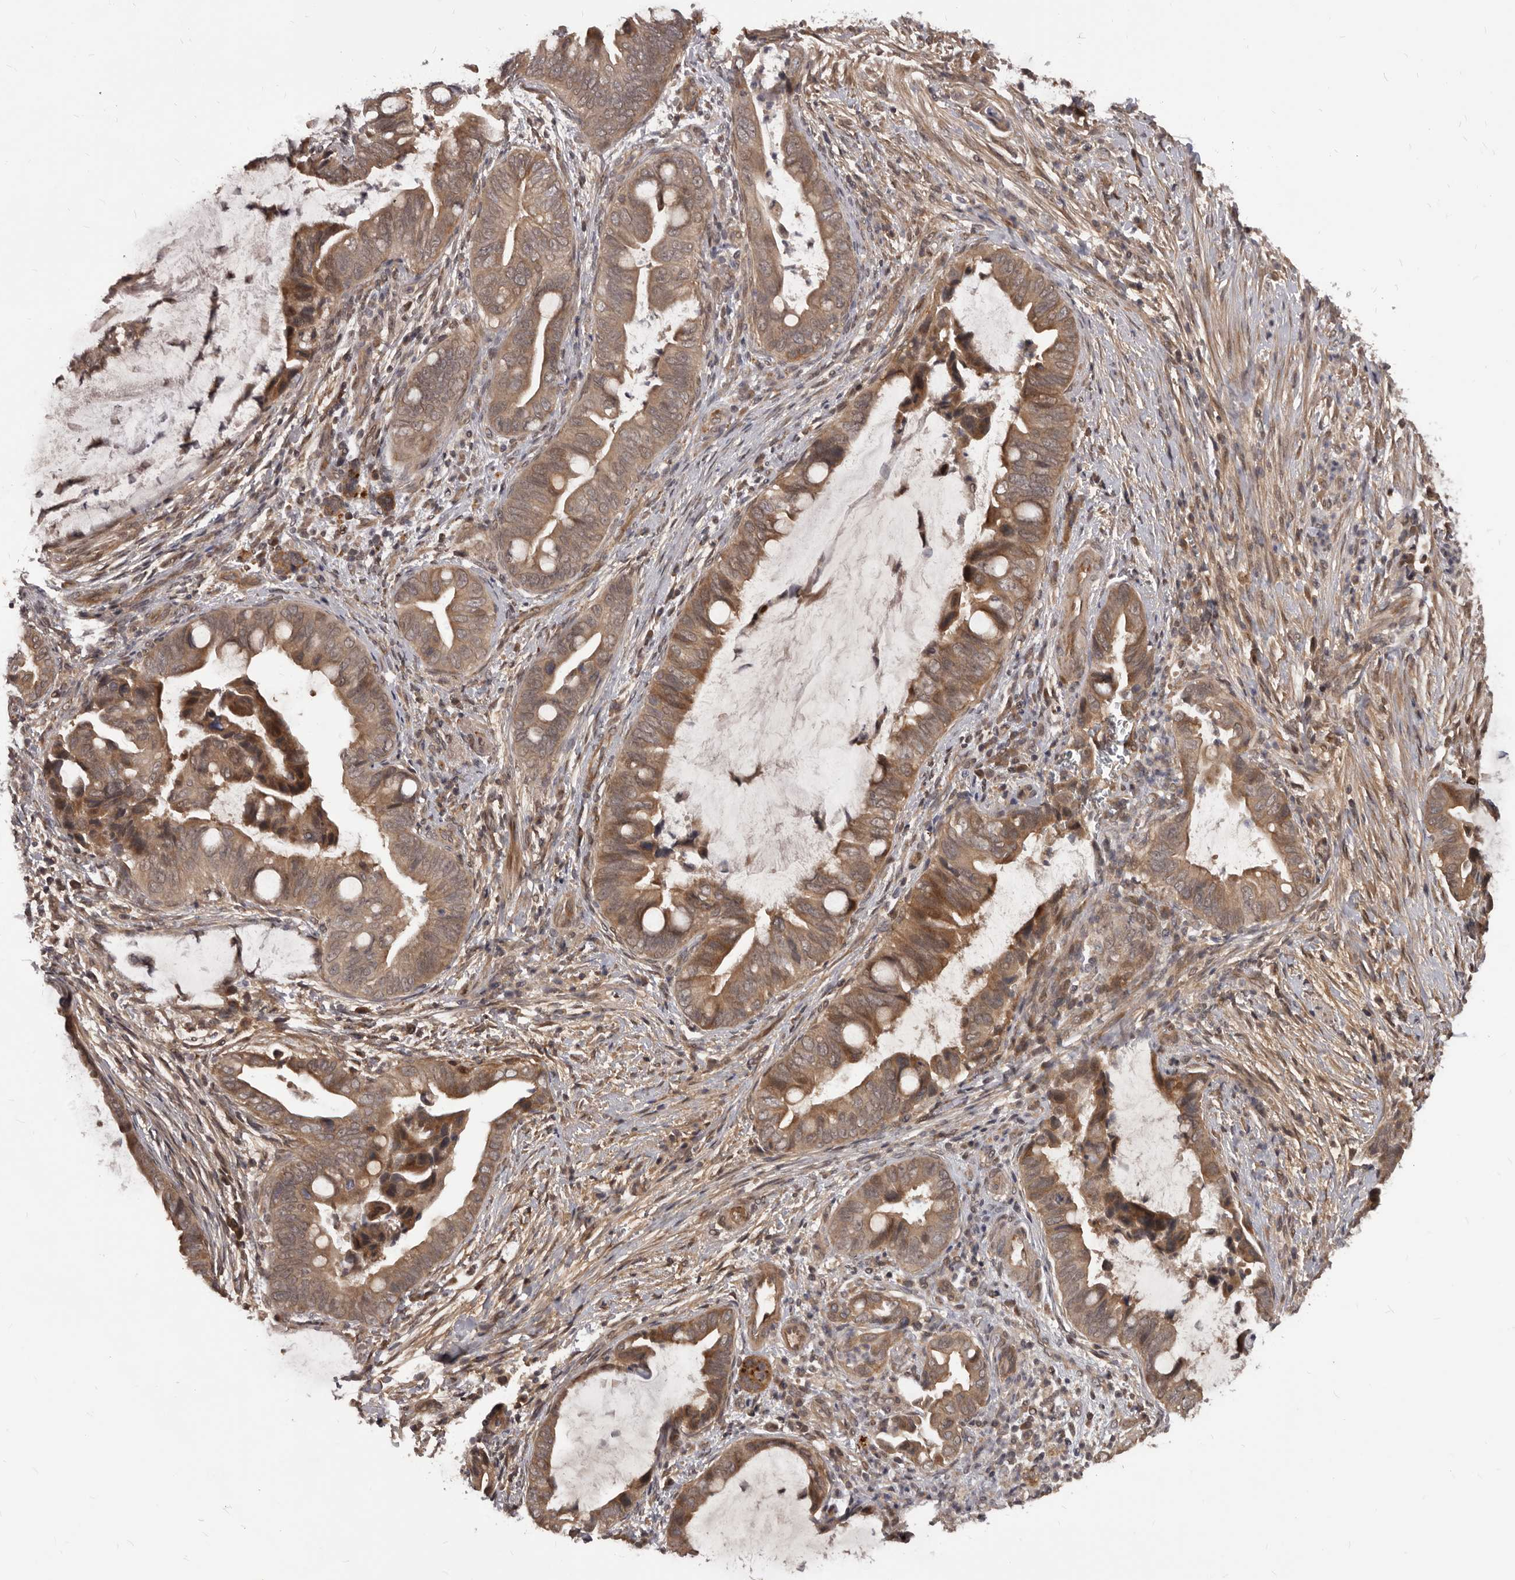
{"staining": {"intensity": "moderate", "quantity": ">75%", "location": "cytoplasmic/membranous"}, "tissue": "pancreatic cancer", "cell_type": "Tumor cells", "image_type": "cancer", "snomed": [{"axis": "morphology", "description": "Adenocarcinoma, NOS"}, {"axis": "topography", "description": "Pancreas"}], "caption": "Adenocarcinoma (pancreatic) stained with DAB IHC reveals medium levels of moderate cytoplasmic/membranous staining in approximately >75% of tumor cells.", "gene": "GABPB2", "patient": {"sex": "male", "age": 75}}